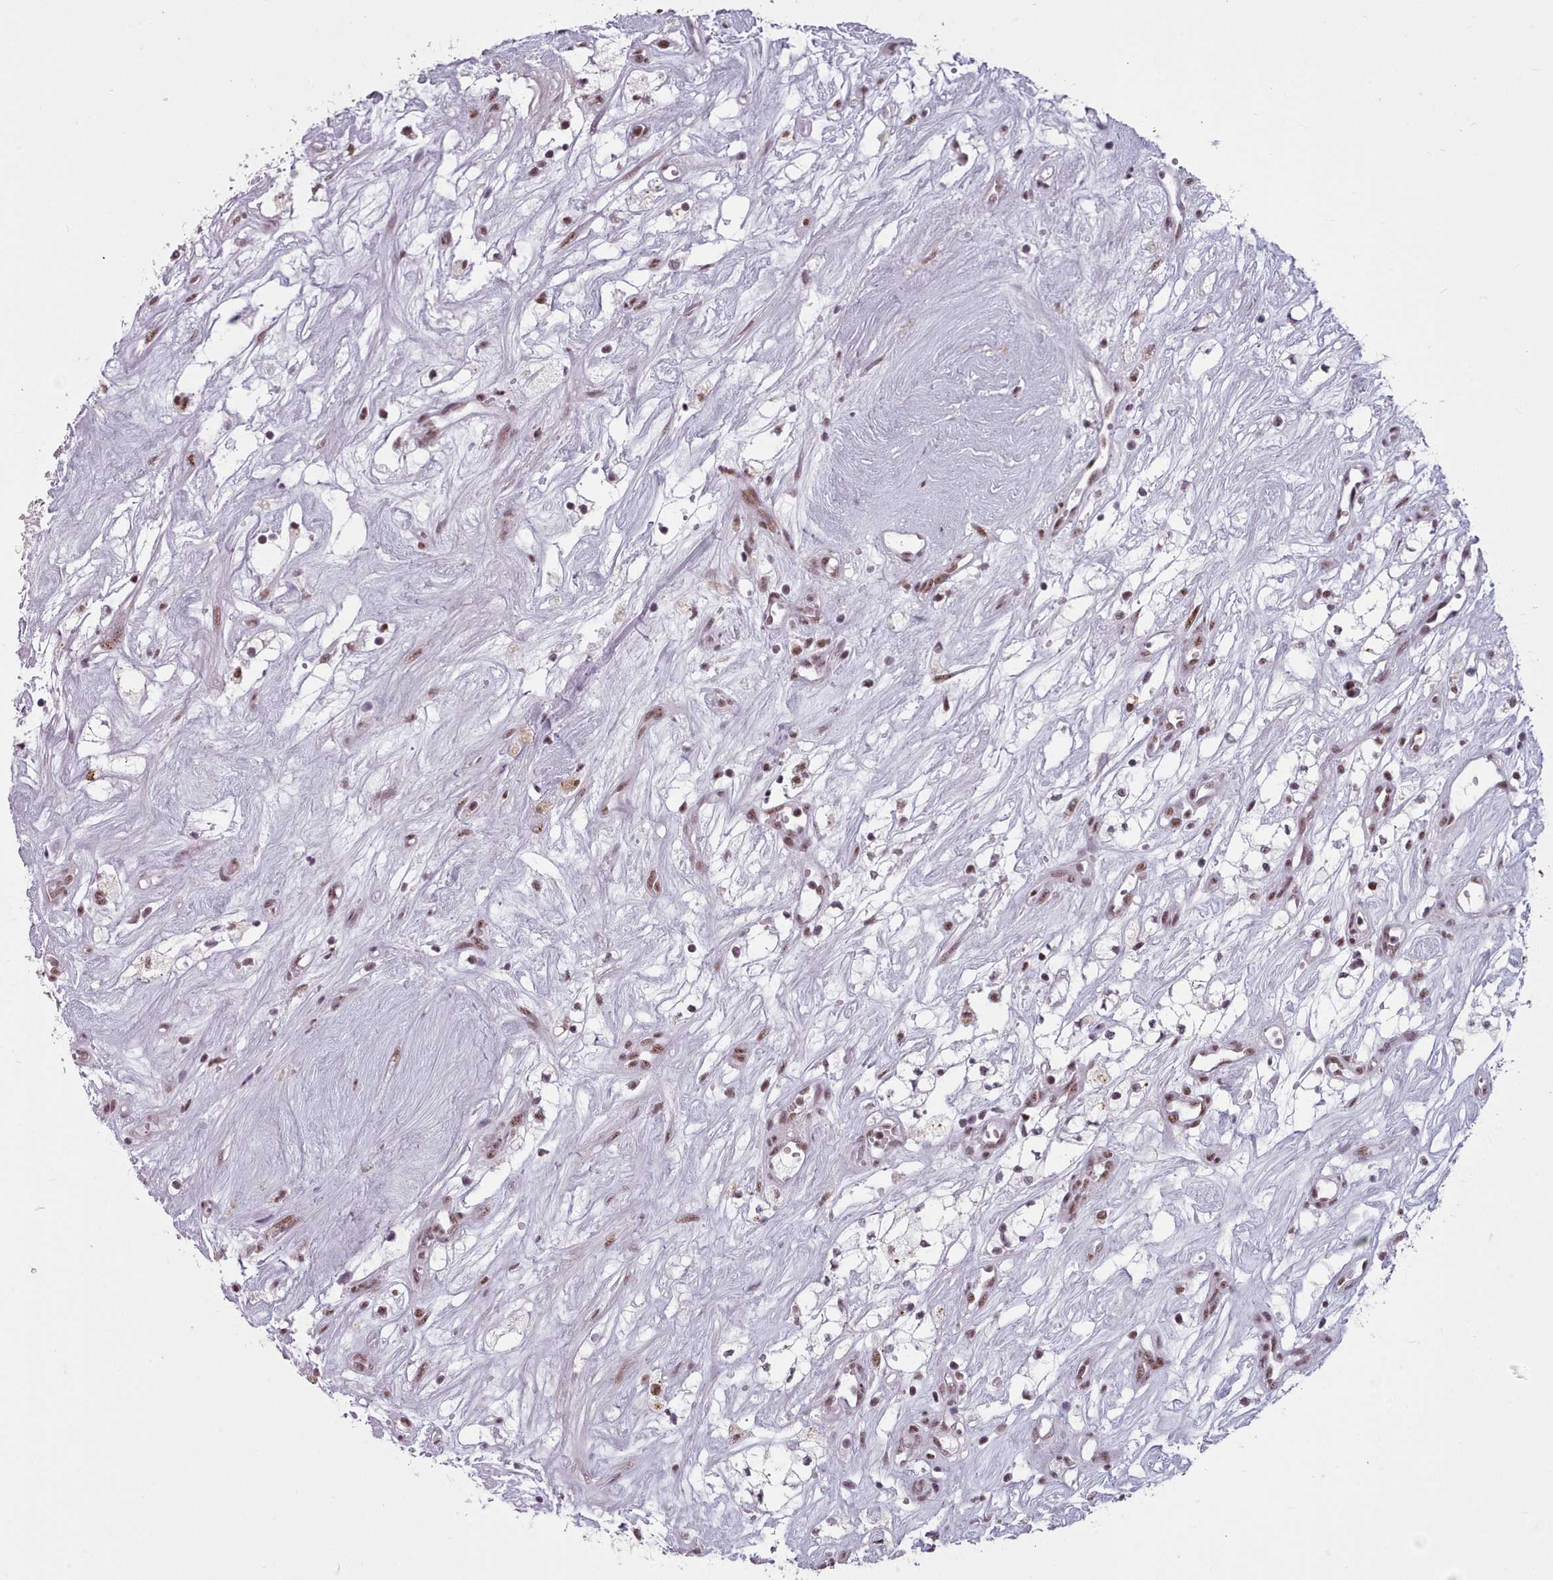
{"staining": {"intensity": "moderate", "quantity": ">75%", "location": "nuclear"}, "tissue": "renal cancer", "cell_type": "Tumor cells", "image_type": "cancer", "snomed": [{"axis": "morphology", "description": "Adenocarcinoma, NOS"}, {"axis": "topography", "description": "Kidney"}], "caption": "Immunohistochemical staining of human renal adenocarcinoma displays medium levels of moderate nuclear protein expression in approximately >75% of tumor cells.", "gene": "SRRM1", "patient": {"sex": "male", "age": 59}}